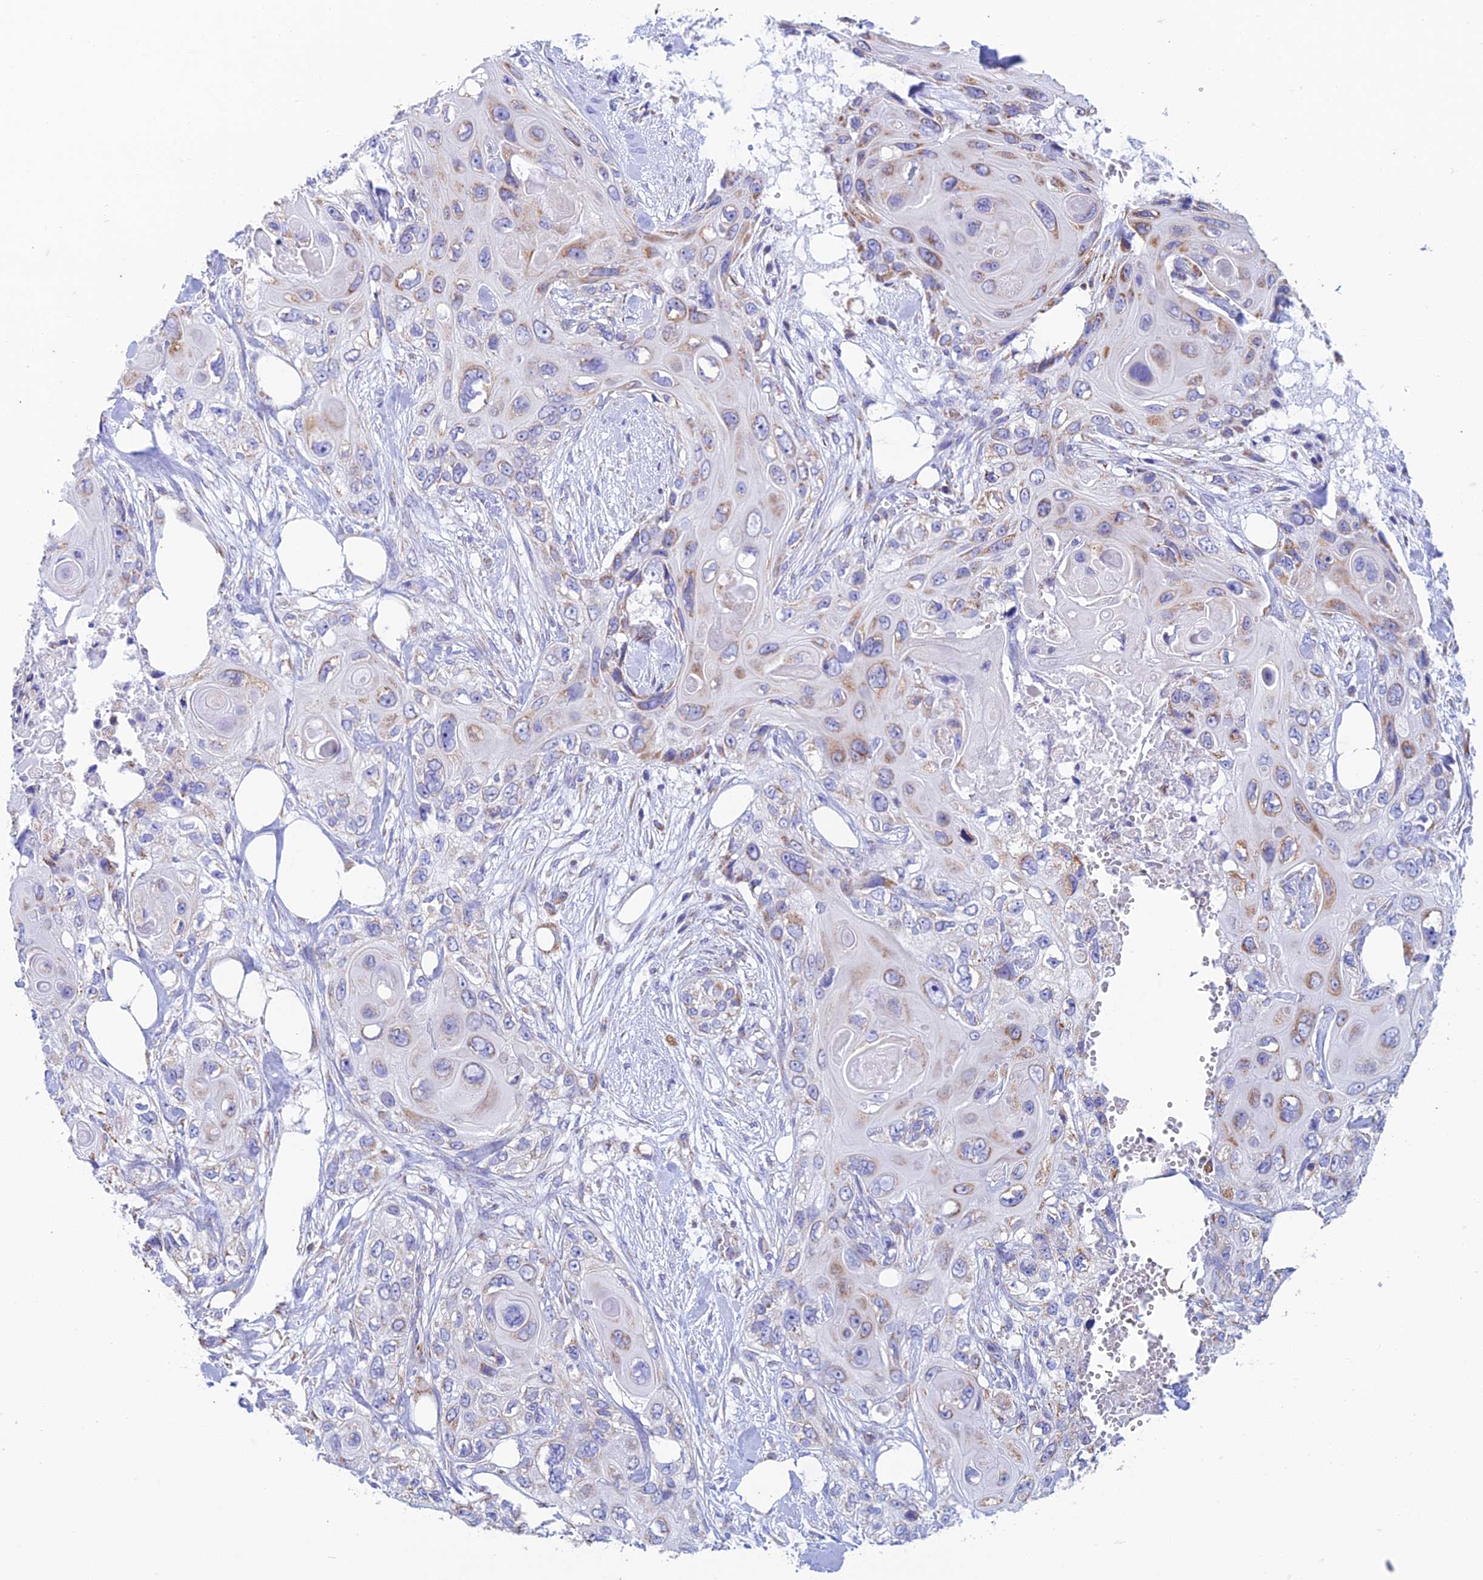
{"staining": {"intensity": "moderate", "quantity": "<25%", "location": "cytoplasmic/membranous"}, "tissue": "skin cancer", "cell_type": "Tumor cells", "image_type": "cancer", "snomed": [{"axis": "morphology", "description": "Normal tissue, NOS"}, {"axis": "morphology", "description": "Squamous cell carcinoma, NOS"}, {"axis": "topography", "description": "Skin"}], "caption": "Protein staining displays moderate cytoplasmic/membranous expression in approximately <25% of tumor cells in skin cancer (squamous cell carcinoma).", "gene": "ZNF181", "patient": {"sex": "male", "age": 72}}